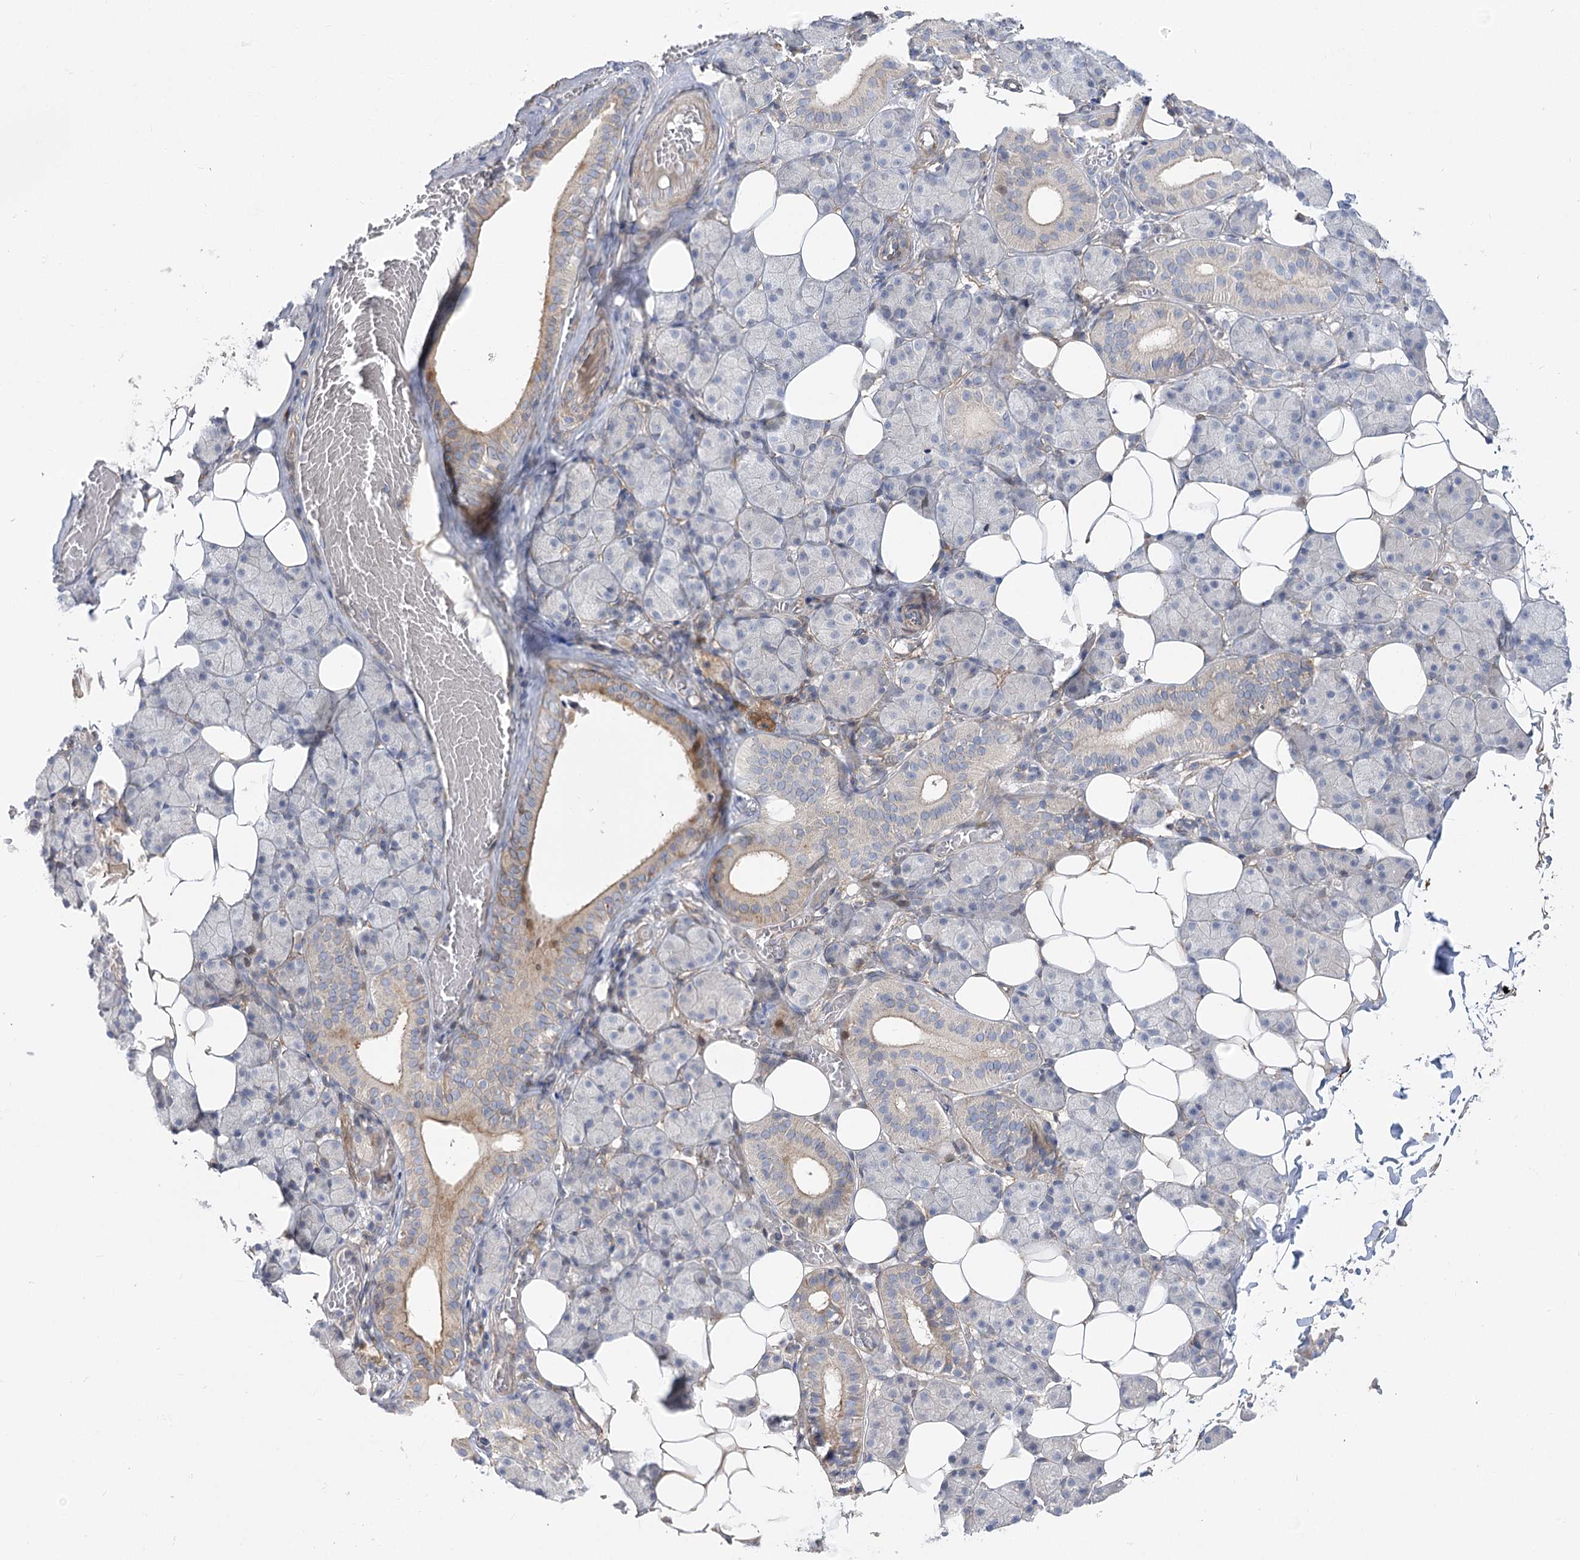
{"staining": {"intensity": "weak", "quantity": "<25%", "location": "cytoplasmic/membranous"}, "tissue": "salivary gland", "cell_type": "Glandular cells", "image_type": "normal", "snomed": [{"axis": "morphology", "description": "Normal tissue, NOS"}, {"axis": "topography", "description": "Salivary gland"}], "caption": "Human salivary gland stained for a protein using immunohistochemistry (IHC) reveals no expression in glandular cells.", "gene": "SH3BP5L", "patient": {"sex": "female", "age": 33}}